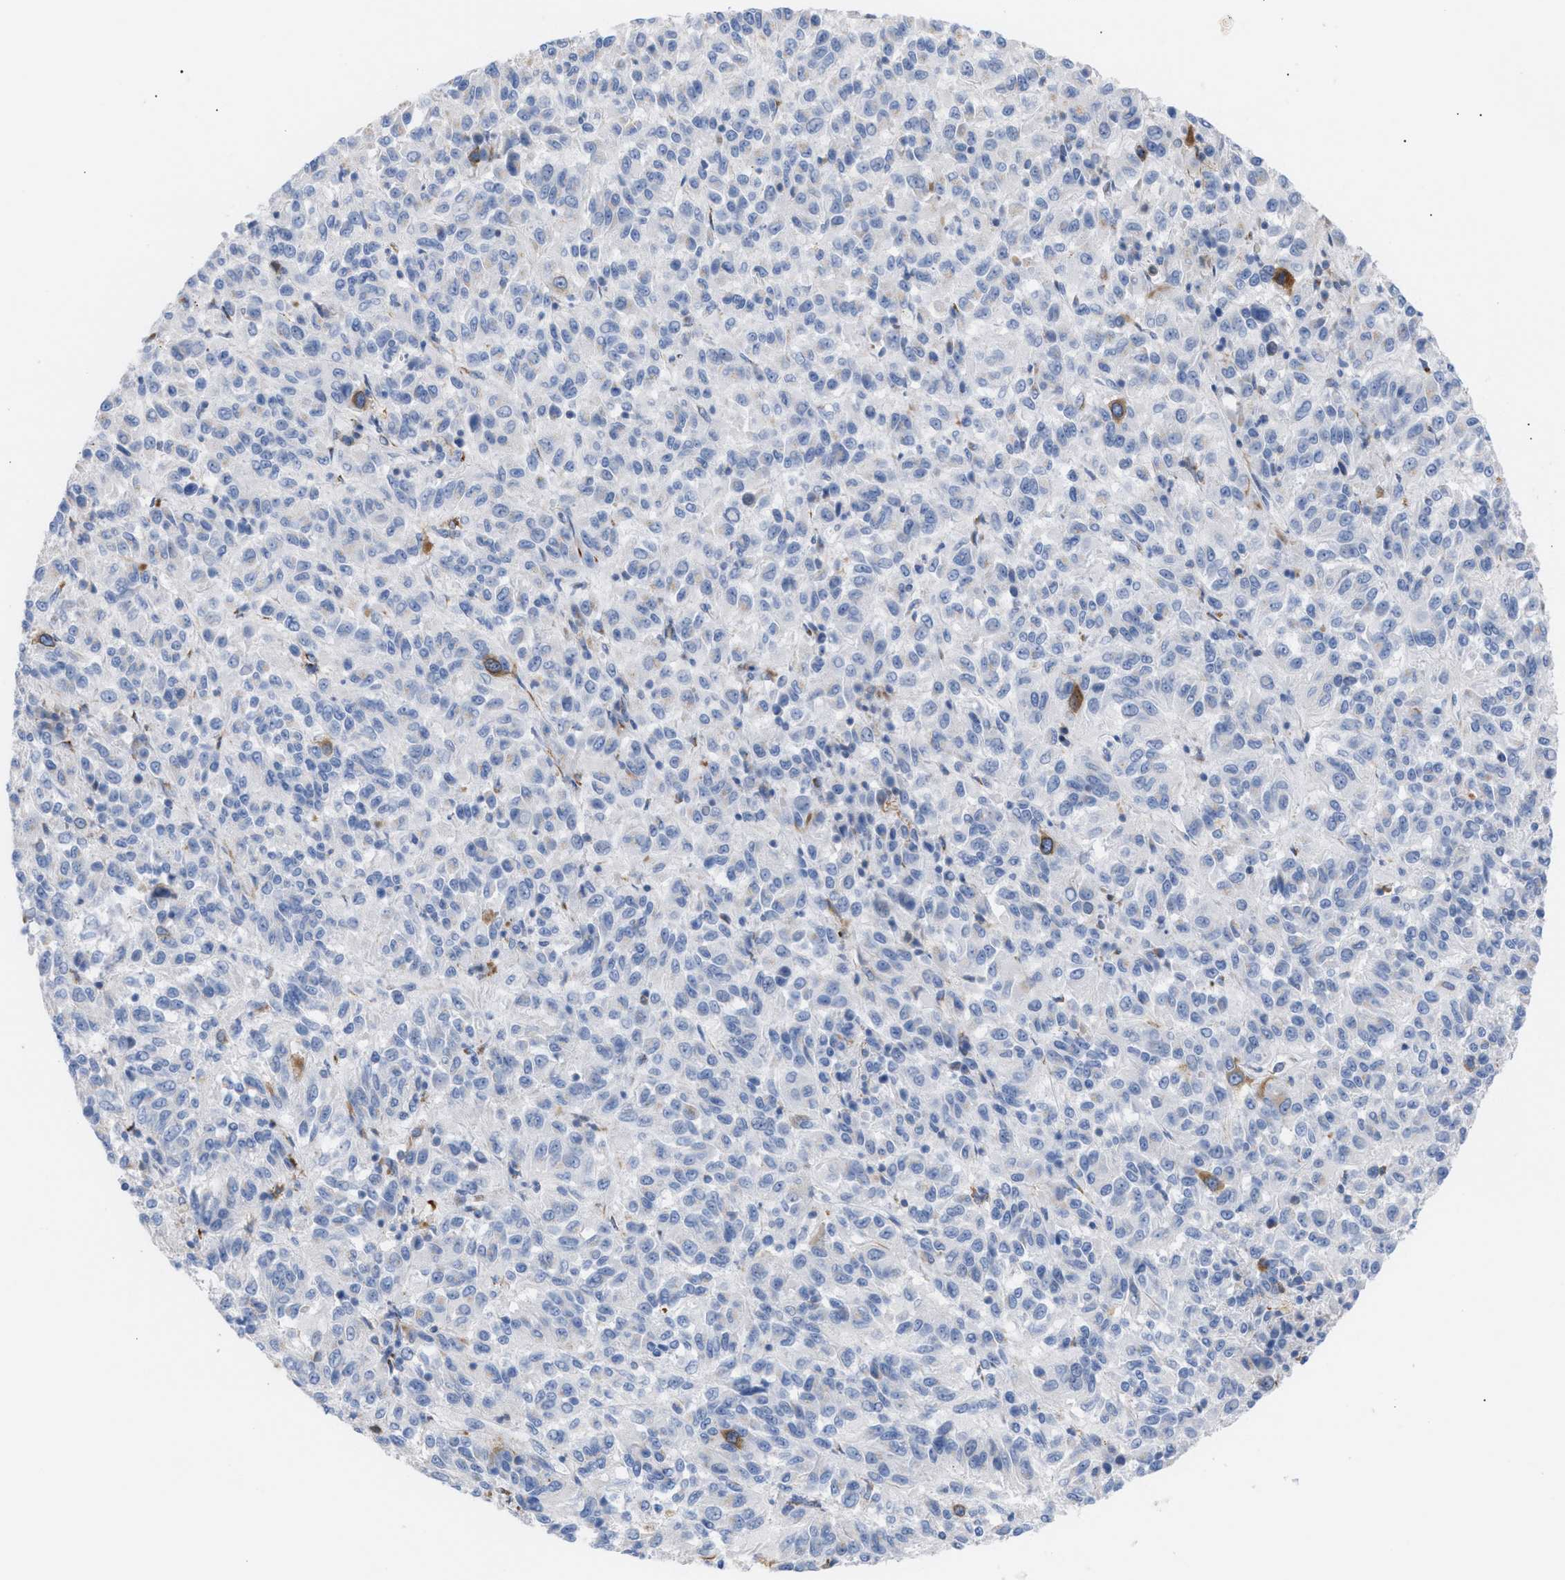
{"staining": {"intensity": "moderate", "quantity": "<25%", "location": "cytoplasmic/membranous"}, "tissue": "melanoma", "cell_type": "Tumor cells", "image_type": "cancer", "snomed": [{"axis": "morphology", "description": "Malignant melanoma, Metastatic site"}, {"axis": "topography", "description": "Lung"}], "caption": "Moderate cytoplasmic/membranous staining is appreciated in about <25% of tumor cells in melanoma. The protein is stained brown, and the nuclei are stained in blue (DAB (3,3'-diaminobenzidine) IHC with brightfield microscopy, high magnification).", "gene": "TACC3", "patient": {"sex": "male", "age": 64}}